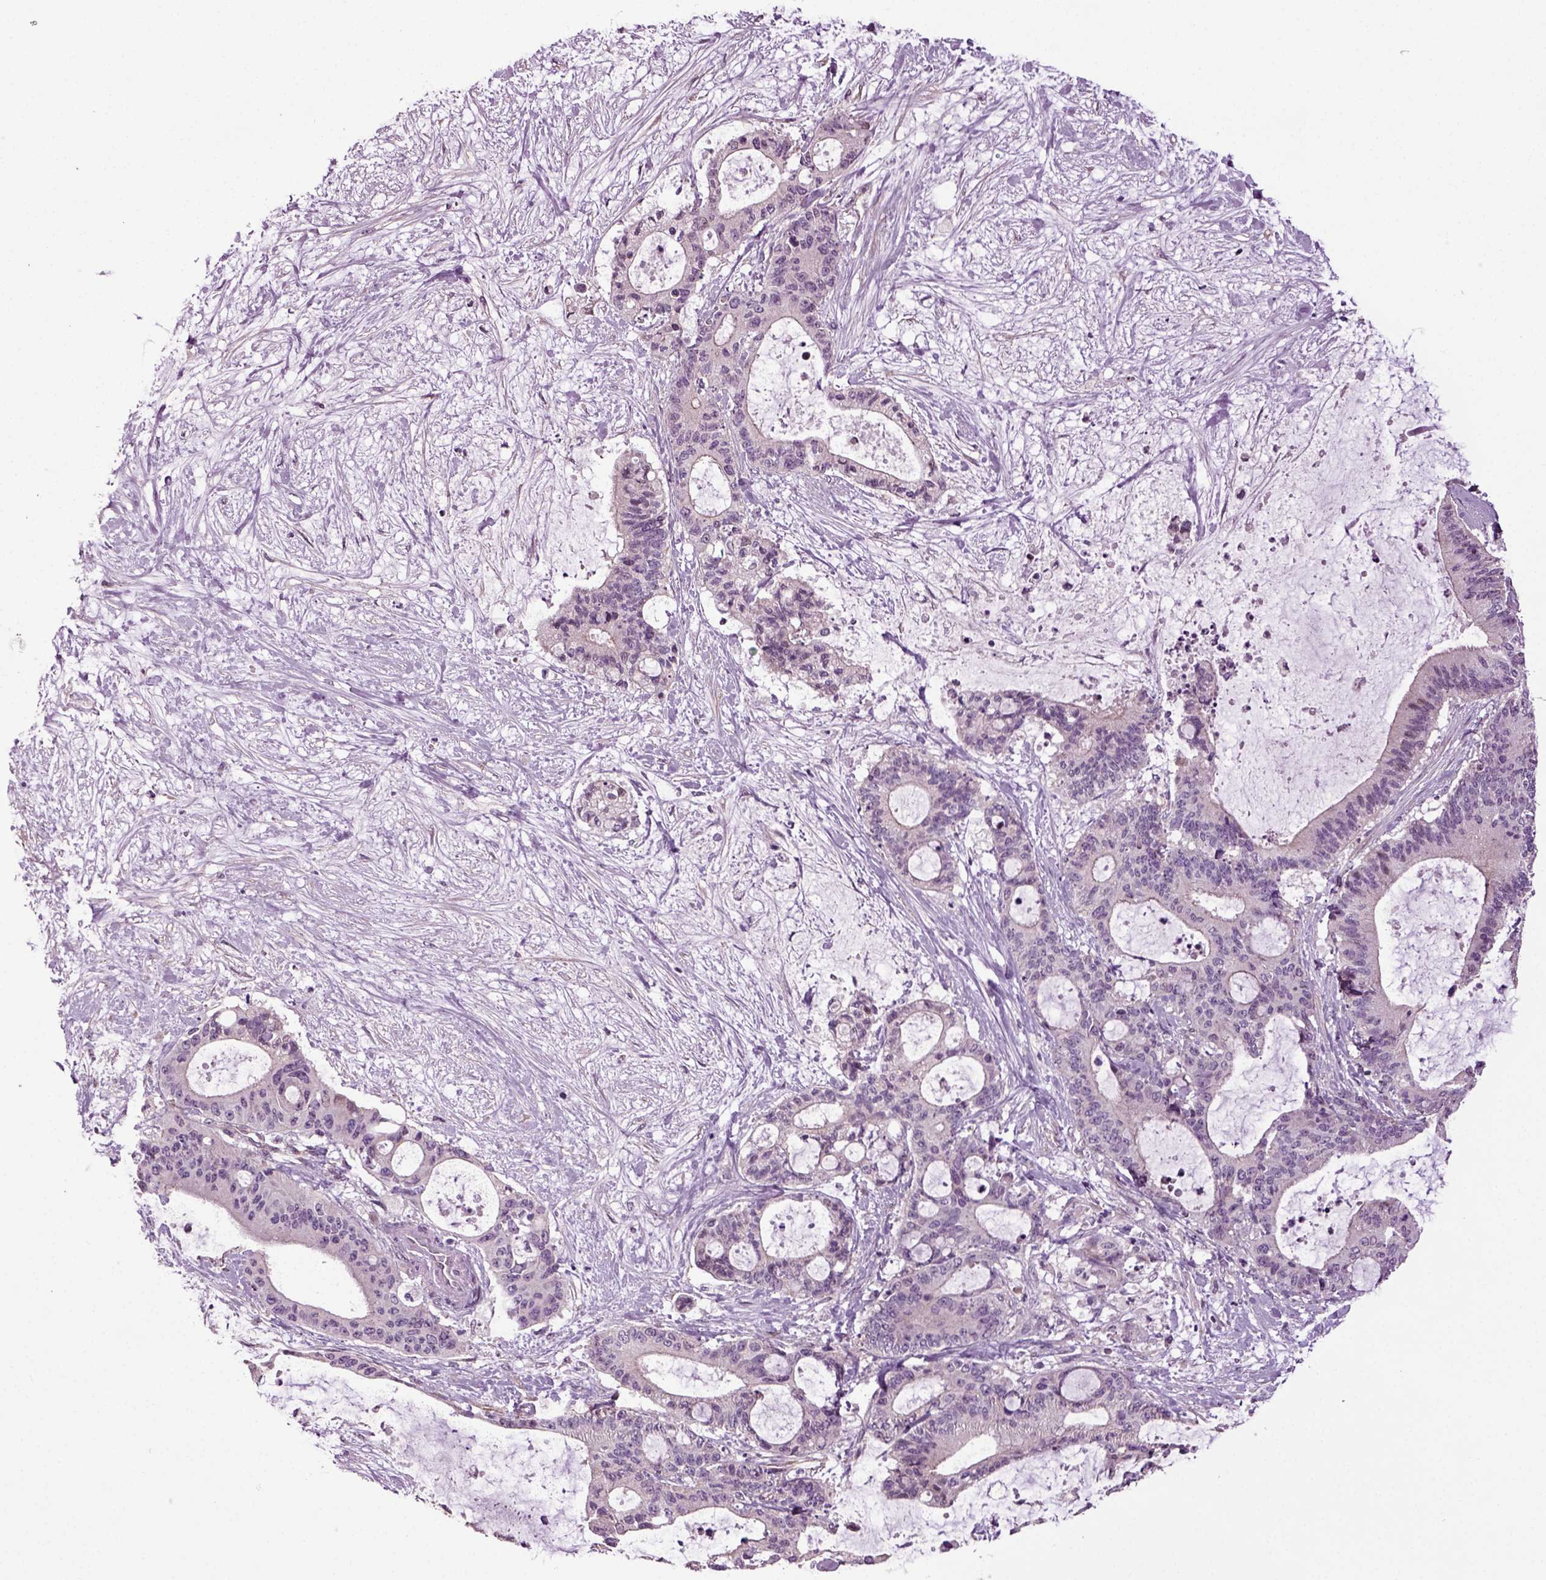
{"staining": {"intensity": "negative", "quantity": "none", "location": "none"}, "tissue": "liver cancer", "cell_type": "Tumor cells", "image_type": "cancer", "snomed": [{"axis": "morphology", "description": "Cholangiocarcinoma"}, {"axis": "topography", "description": "Liver"}], "caption": "Immunohistochemical staining of liver cancer displays no significant positivity in tumor cells. Brightfield microscopy of immunohistochemistry stained with DAB (brown) and hematoxylin (blue), captured at high magnification.", "gene": "HAGHL", "patient": {"sex": "female", "age": 73}}